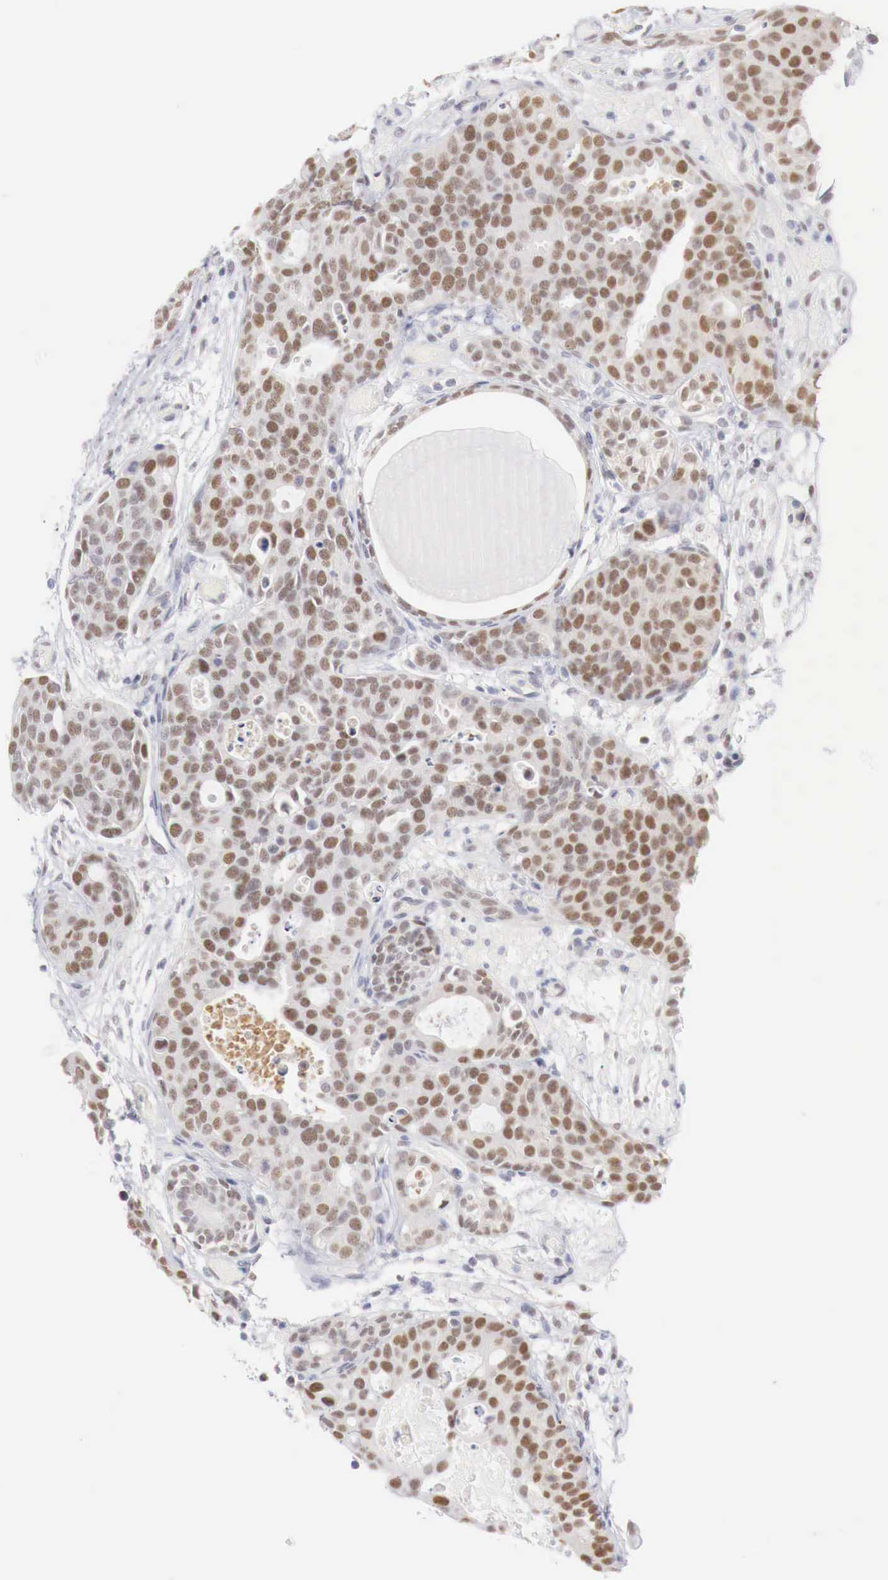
{"staining": {"intensity": "moderate", "quantity": ">75%", "location": "nuclear"}, "tissue": "urothelial cancer", "cell_type": "Tumor cells", "image_type": "cancer", "snomed": [{"axis": "morphology", "description": "Urothelial carcinoma, High grade"}, {"axis": "topography", "description": "Urinary bladder"}], "caption": "Urothelial carcinoma (high-grade) stained for a protein reveals moderate nuclear positivity in tumor cells.", "gene": "FOXP2", "patient": {"sex": "male", "age": 78}}